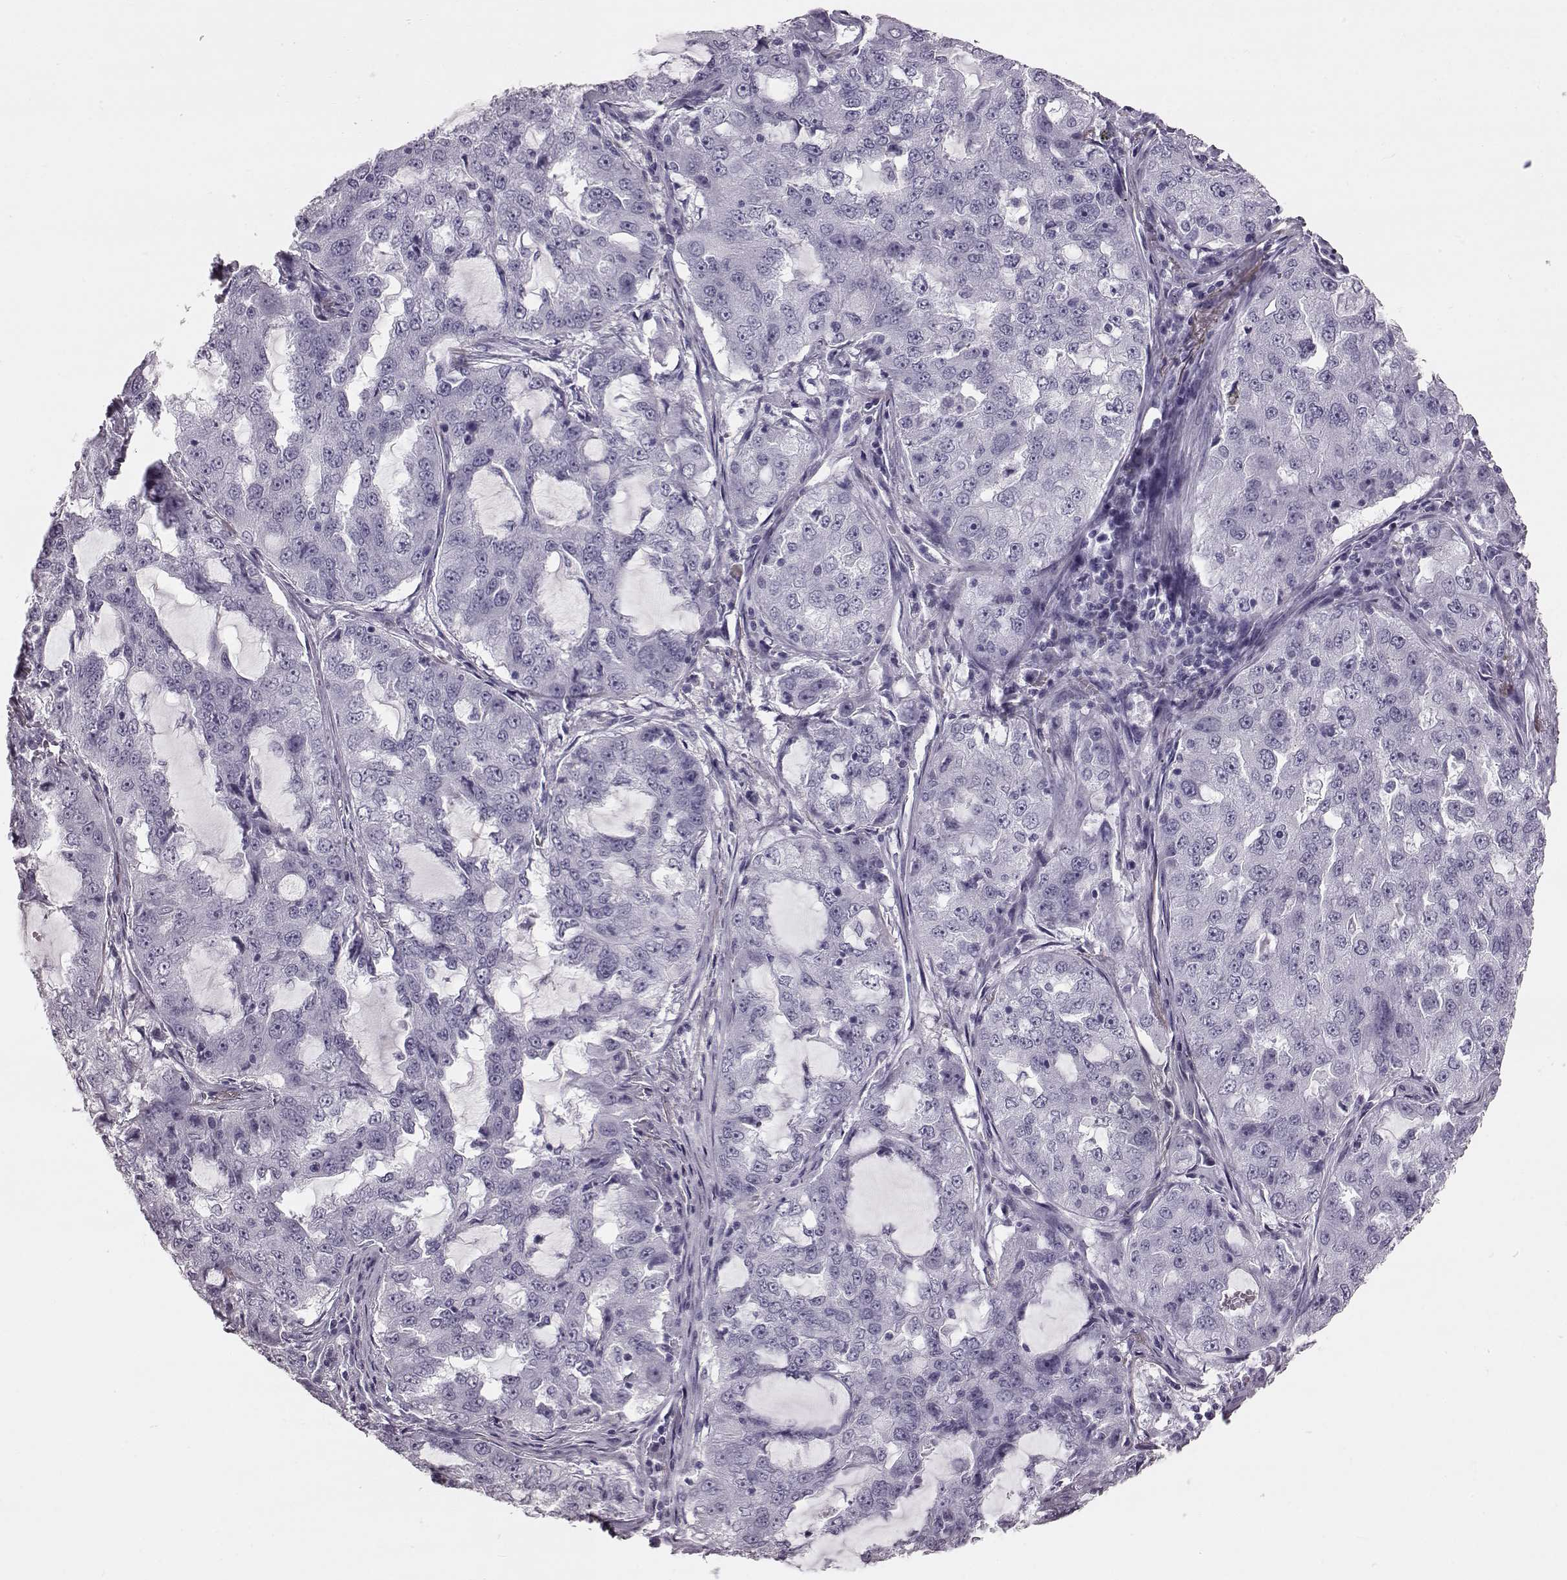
{"staining": {"intensity": "negative", "quantity": "none", "location": "none"}, "tissue": "lung cancer", "cell_type": "Tumor cells", "image_type": "cancer", "snomed": [{"axis": "morphology", "description": "Adenocarcinoma, NOS"}, {"axis": "topography", "description": "Lung"}], "caption": "Protein analysis of lung adenocarcinoma demonstrates no significant positivity in tumor cells.", "gene": "TCHHL1", "patient": {"sex": "female", "age": 61}}